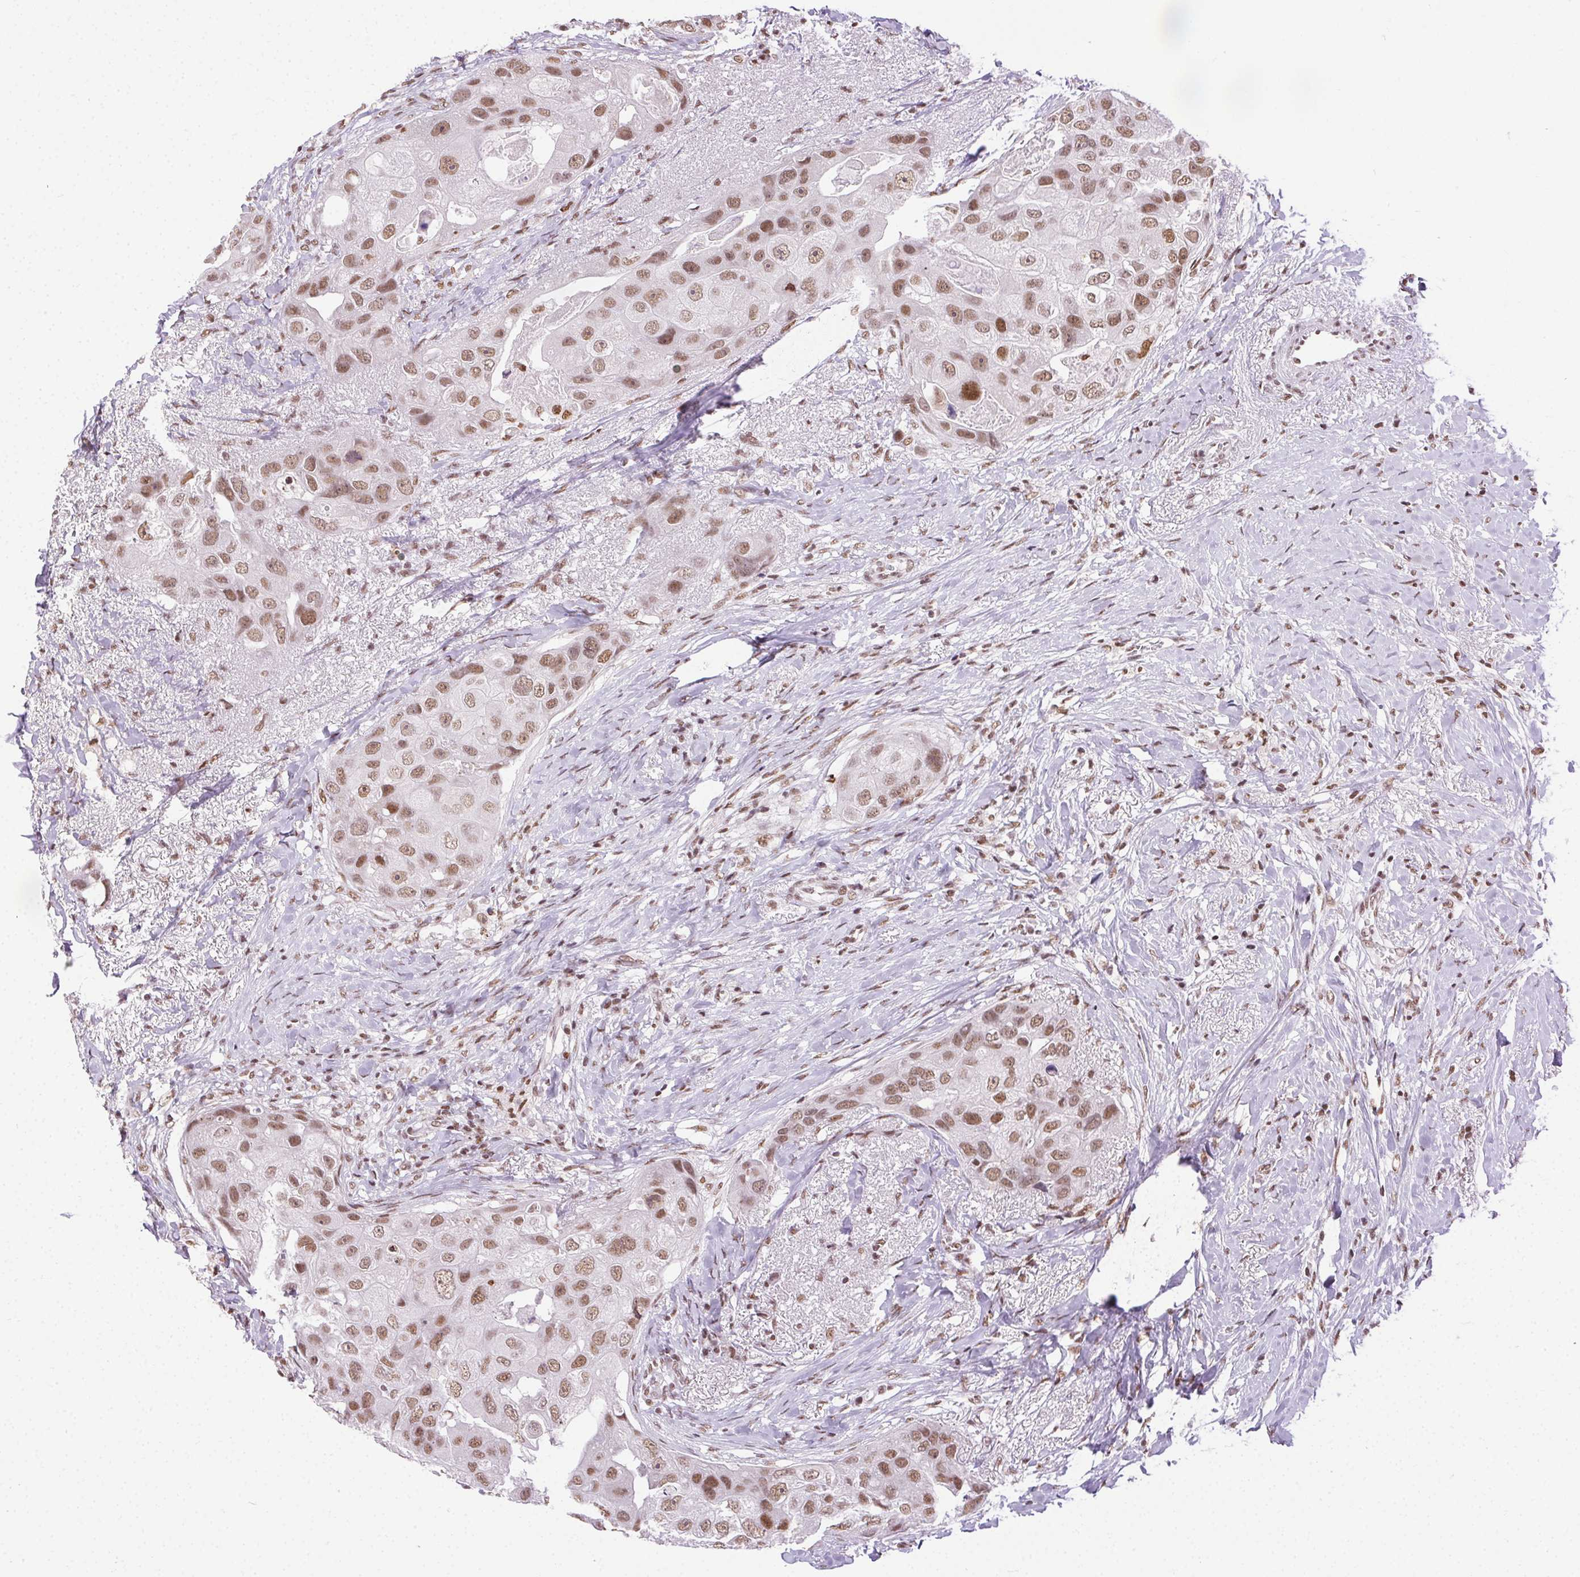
{"staining": {"intensity": "moderate", "quantity": ">75%", "location": "nuclear"}, "tissue": "breast cancer", "cell_type": "Tumor cells", "image_type": "cancer", "snomed": [{"axis": "morphology", "description": "Duct carcinoma"}, {"axis": "topography", "description": "Breast"}], "caption": "Immunohistochemical staining of human intraductal carcinoma (breast) reveals medium levels of moderate nuclear positivity in approximately >75% of tumor cells.", "gene": "TRA2B", "patient": {"sex": "female", "age": 43}}